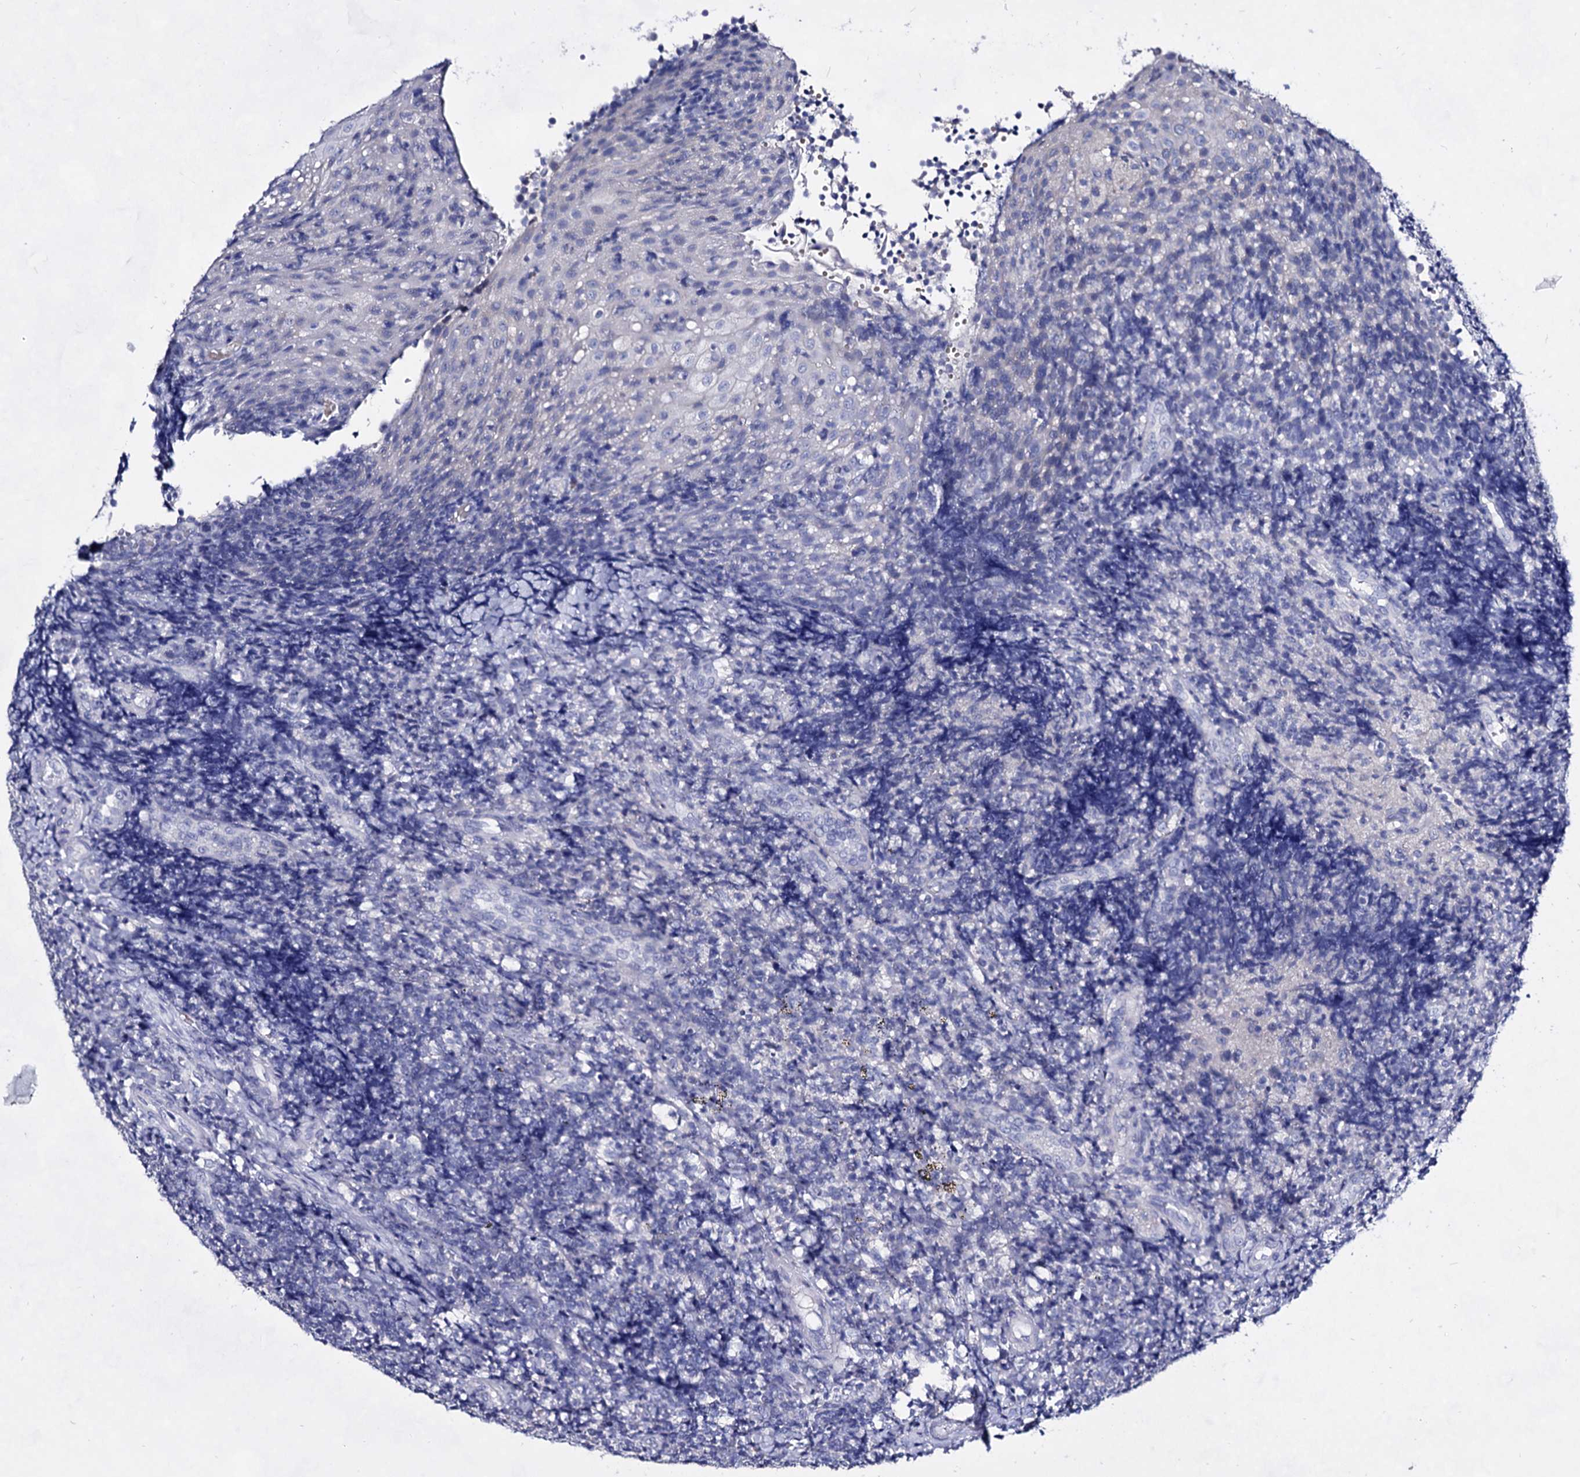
{"staining": {"intensity": "negative", "quantity": "none", "location": "none"}, "tissue": "tonsil", "cell_type": "Germinal center cells", "image_type": "normal", "snomed": [{"axis": "morphology", "description": "Normal tissue, NOS"}, {"axis": "topography", "description": "Tonsil"}], "caption": "An immunohistochemistry (IHC) photomicrograph of normal tonsil is shown. There is no staining in germinal center cells of tonsil.", "gene": "PLIN1", "patient": {"sex": "female", "age": 19}}